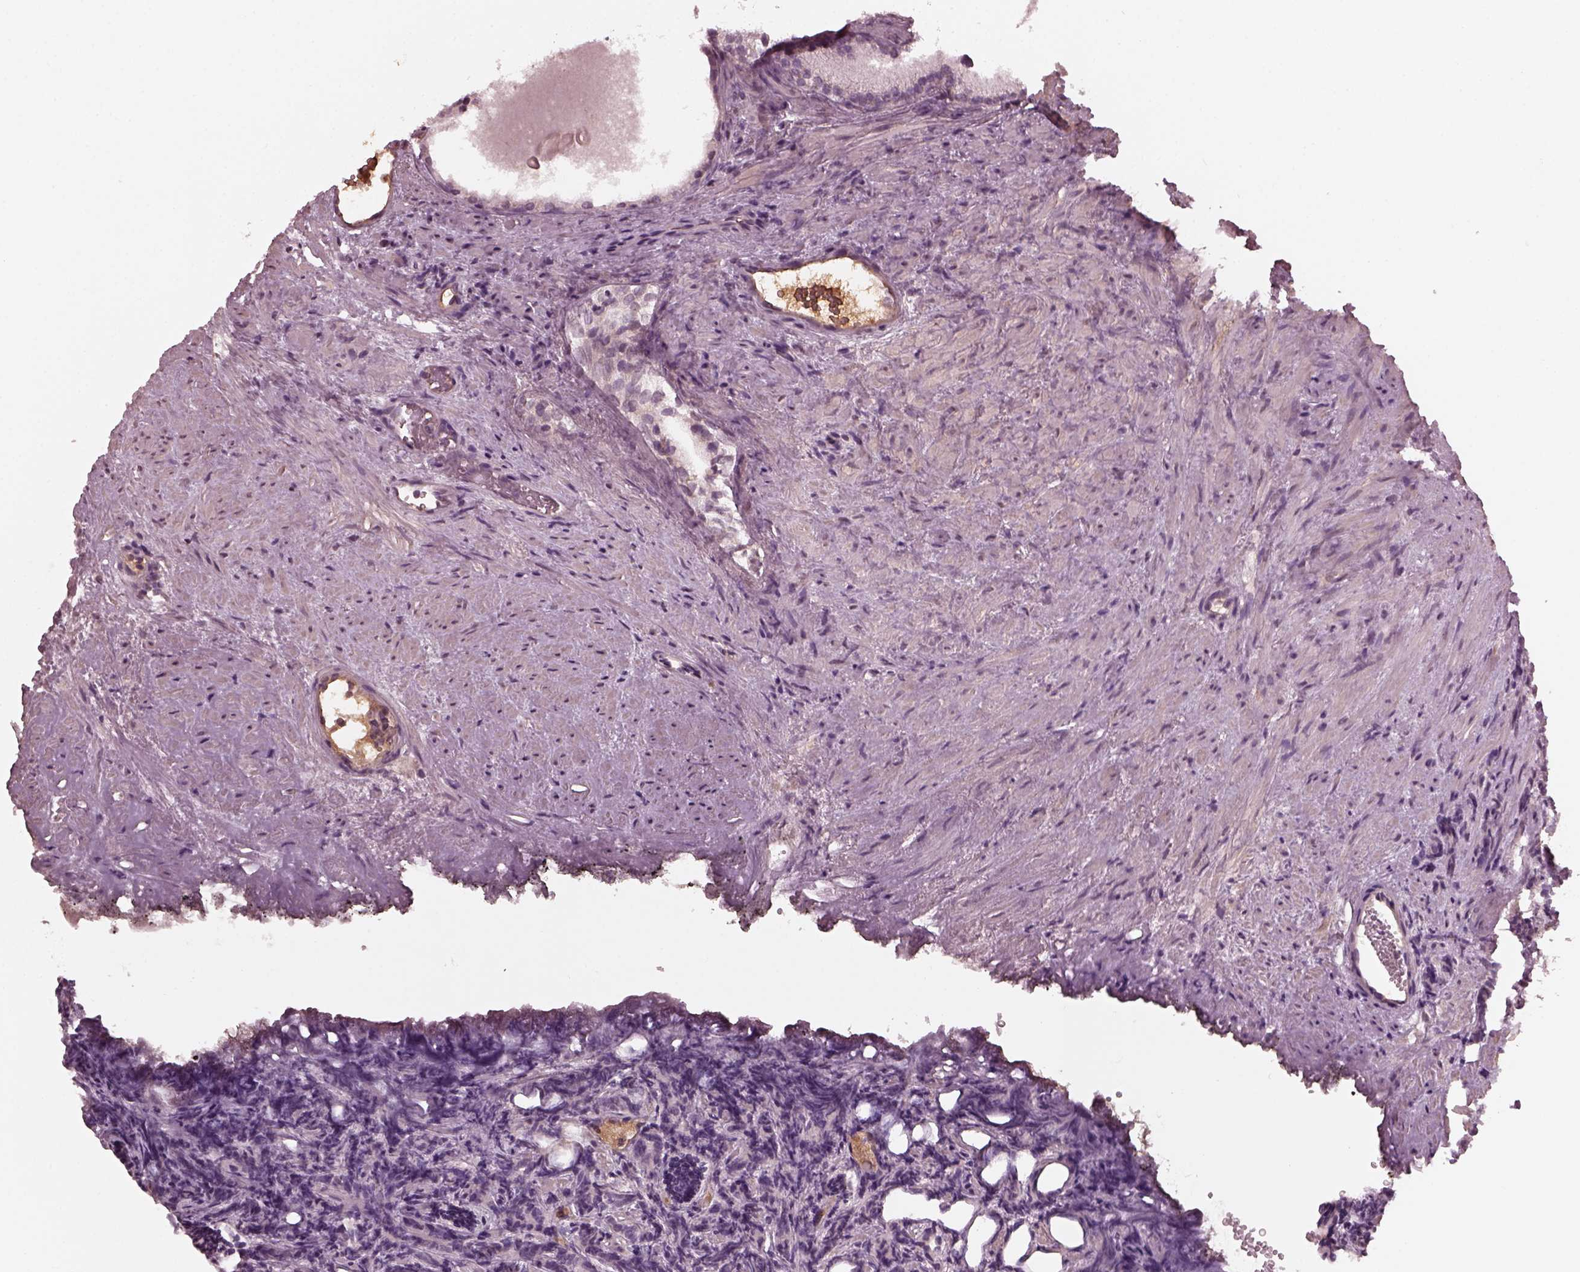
{"staining": {"intensity": "negative", "quantity": "none", "location": "none"}, "tissue": "prostate cancer", "cell_type": "Tumor cells", "image_type": "cancer", "snomed": [{"axis": "morphology", "description": "Adenocarcinoma, High grade"}, {"axis": "topography", "description": "Prostate"}], "caption": "Adenocarcinoma (high-grade) (prostate) was stained to show a protein in brown. There is no significant expression in tumor cells.", "gene": "PORCN", "patient": {"sex": "male", "age": 84}}